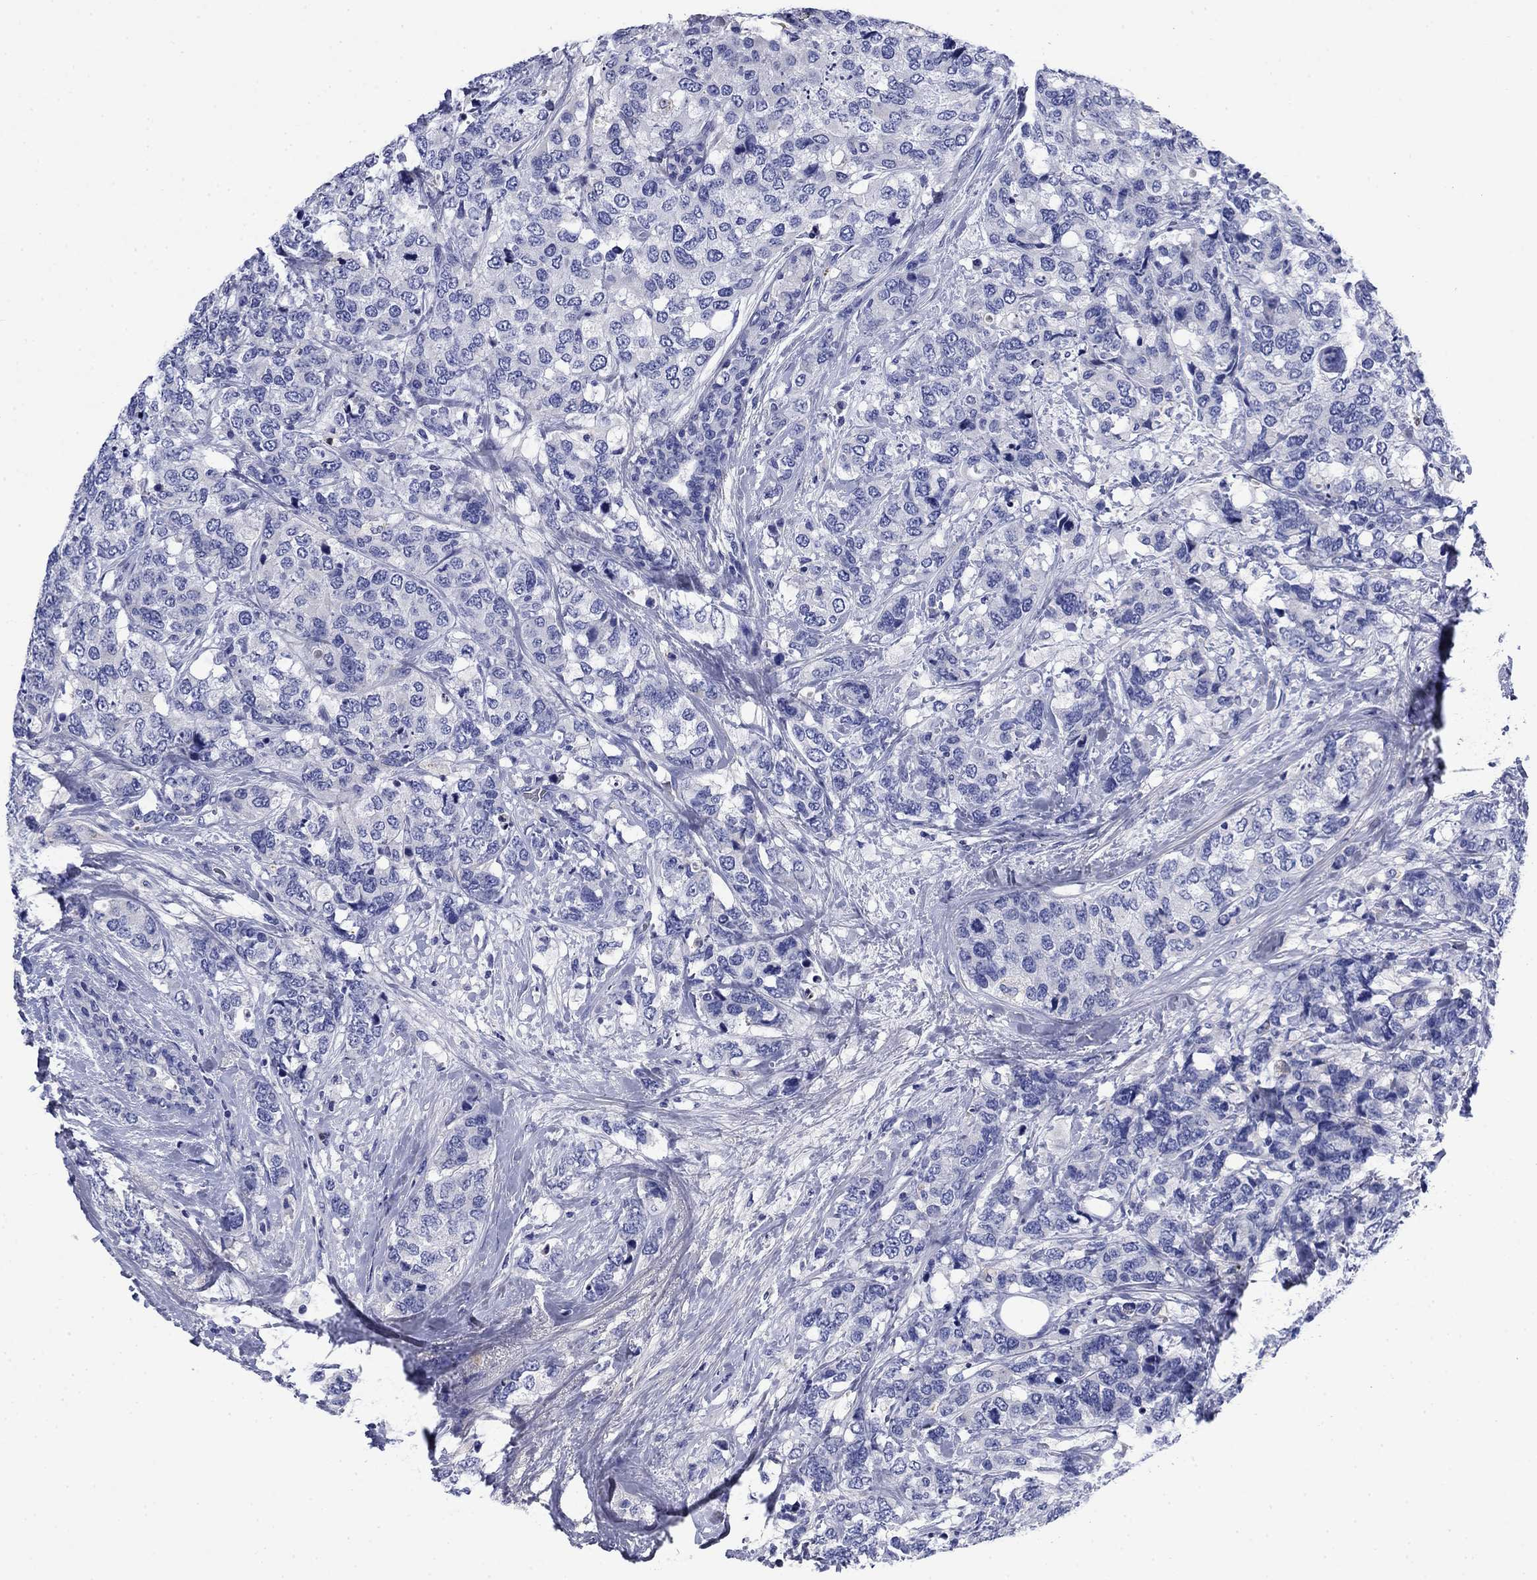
{"staining": {"intensity": "negative", "quantity": "none", "location": "none"}, "tissue": "breast cancer", "cell_type": "Tumor cells", "image_type": "cancer", "snomed": [{"axis": "morphology", "description": "Lobular carcinoma"}, {"axis": "topography", "description": "Breast"}], "caption": "Immunohistochemistry histopathology image of lobular carcinoma (breast) stained for a protein (brown), which displays no staining in tumor cells.", "gene": "TFR2", "patient": {"sex": "female", "age": 59}}